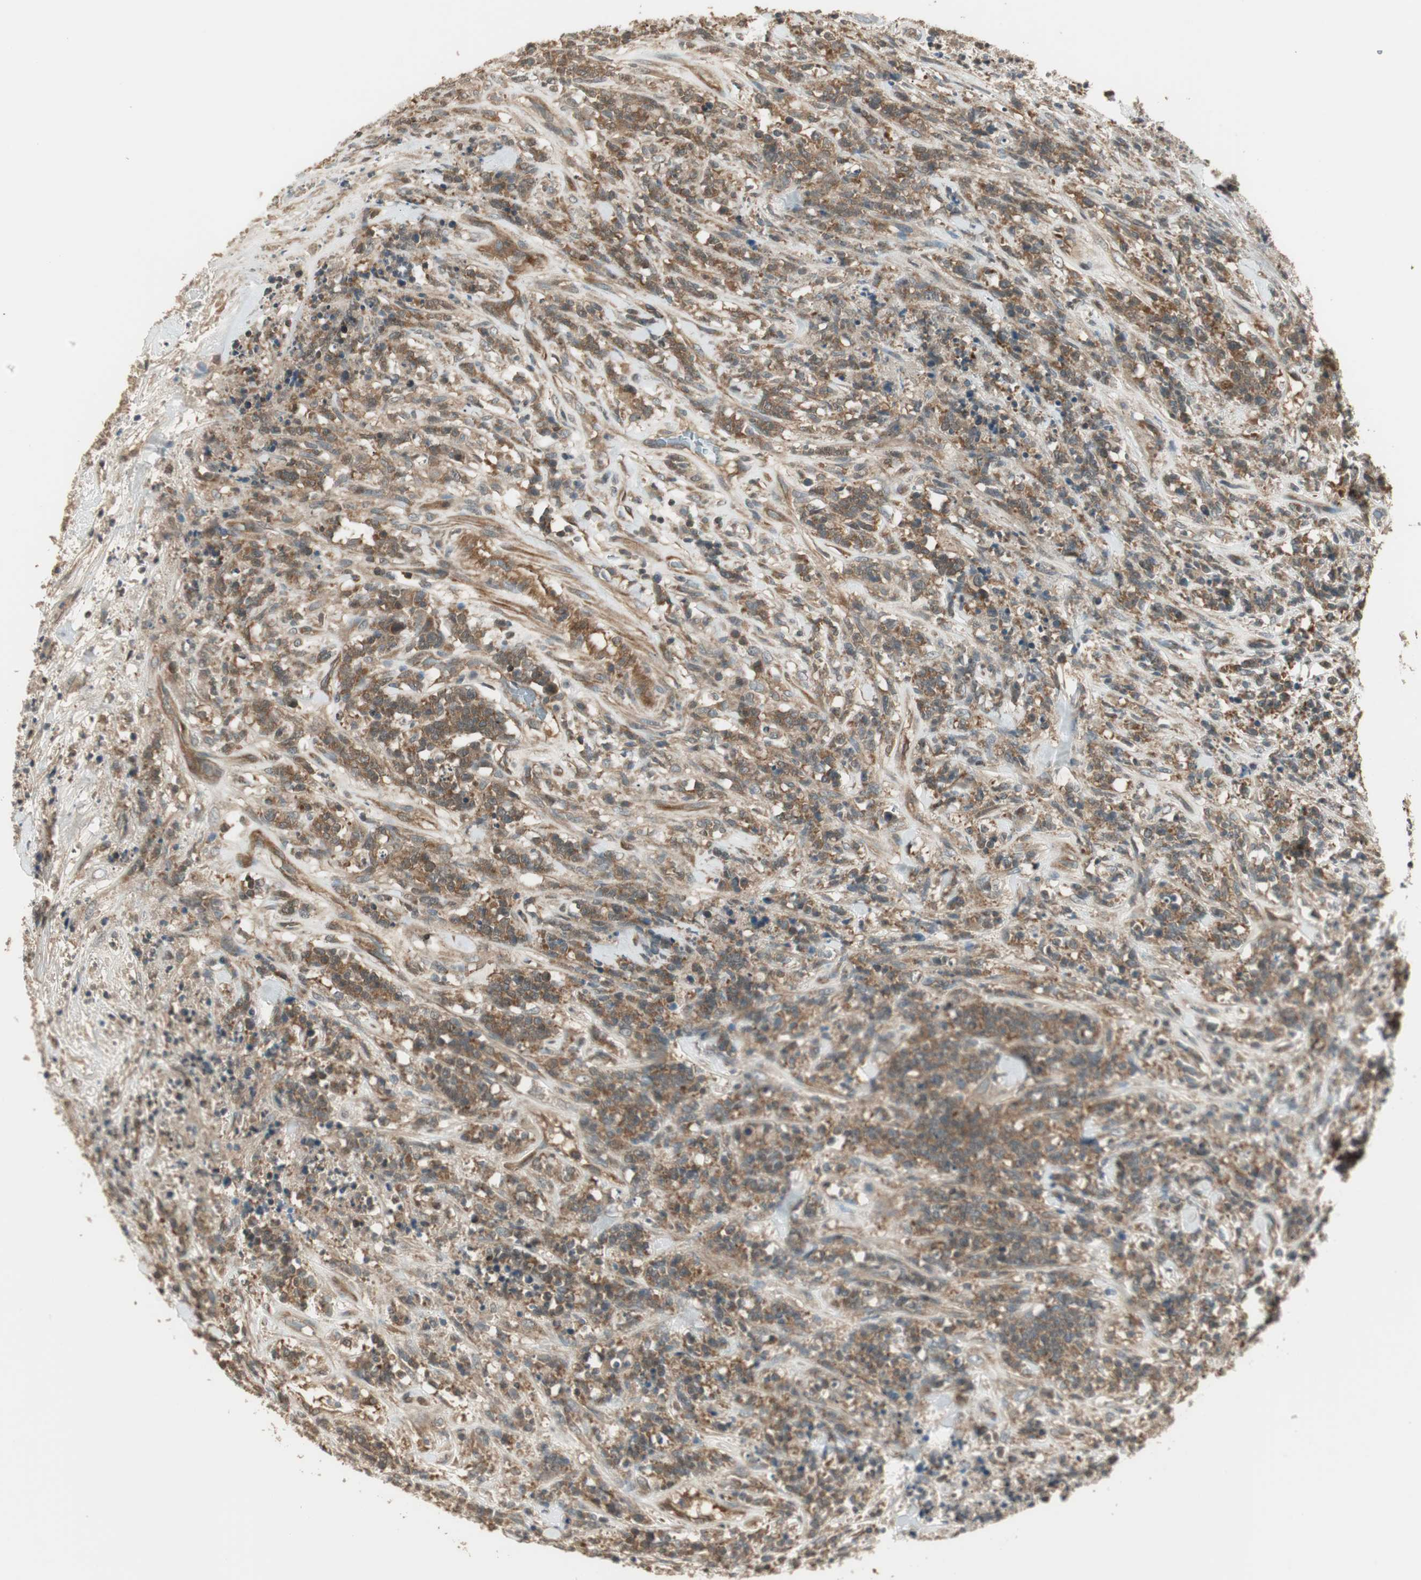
{"staining": {"intensity": "moderate", "quantity": "25%-75%", "location": "cytoplasmic/membranous"}, "tissue": "lymphoma", "cell_type": "Tumor cells", "image_type": "cancer", "snomed": [{"axis": "morphology", "description": "Malignant lymphoma, non-Hodgkin's type, High grade"}, {"axis": "topography", "description": "Soft tissue"}], "caption": "High-grade malignant lymphoma, non-Hodgkin's type tissue exhibits moderate cytoplasmic/membranous staining in approximately 25%-75% of tumor cells, visualized by immunohistochemistry.", "gene": "PFDN5", "patient": {"sex": "male", "age": 18}}